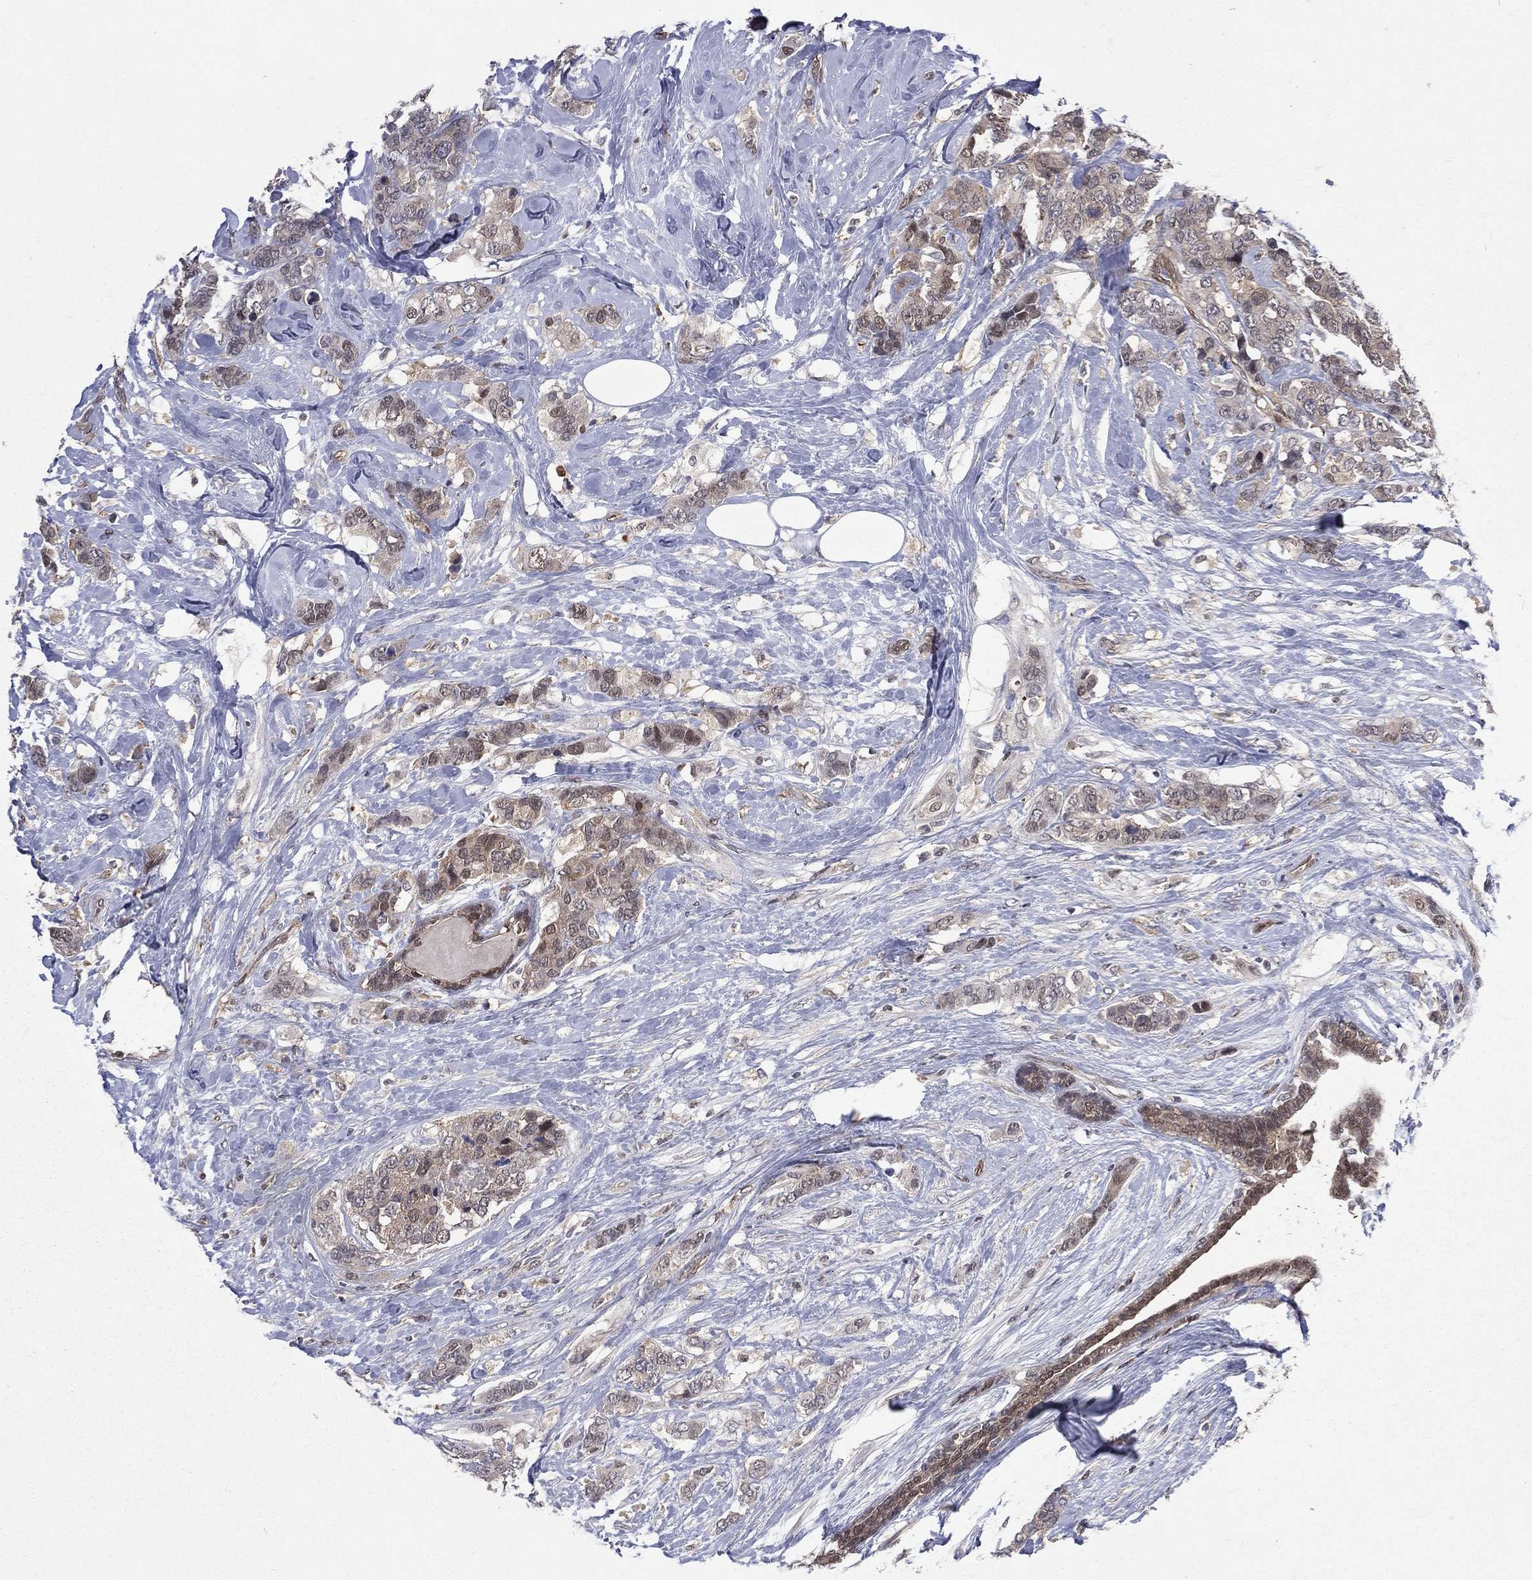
{"staining": {"intensity": "weak", "quantity": "25%-75%", "location": "cytoplasmic/membranous"}, "tissue": "breast cancer", "cell_type": "Tumor cells", "image_type": "cancer", "snomed": [{"axis": "morphology", "description": "Lobular carcinoma"}, {"axis": "topography", "description": "Breast"}], "caption": "A photomicrograph of human breast cancer stained for a protein exhibits weak cytoplasmic/membranous brown staining in tumor cells.", "gene": "GMPR2", "patient": {"sex": "female", "age": 59}}